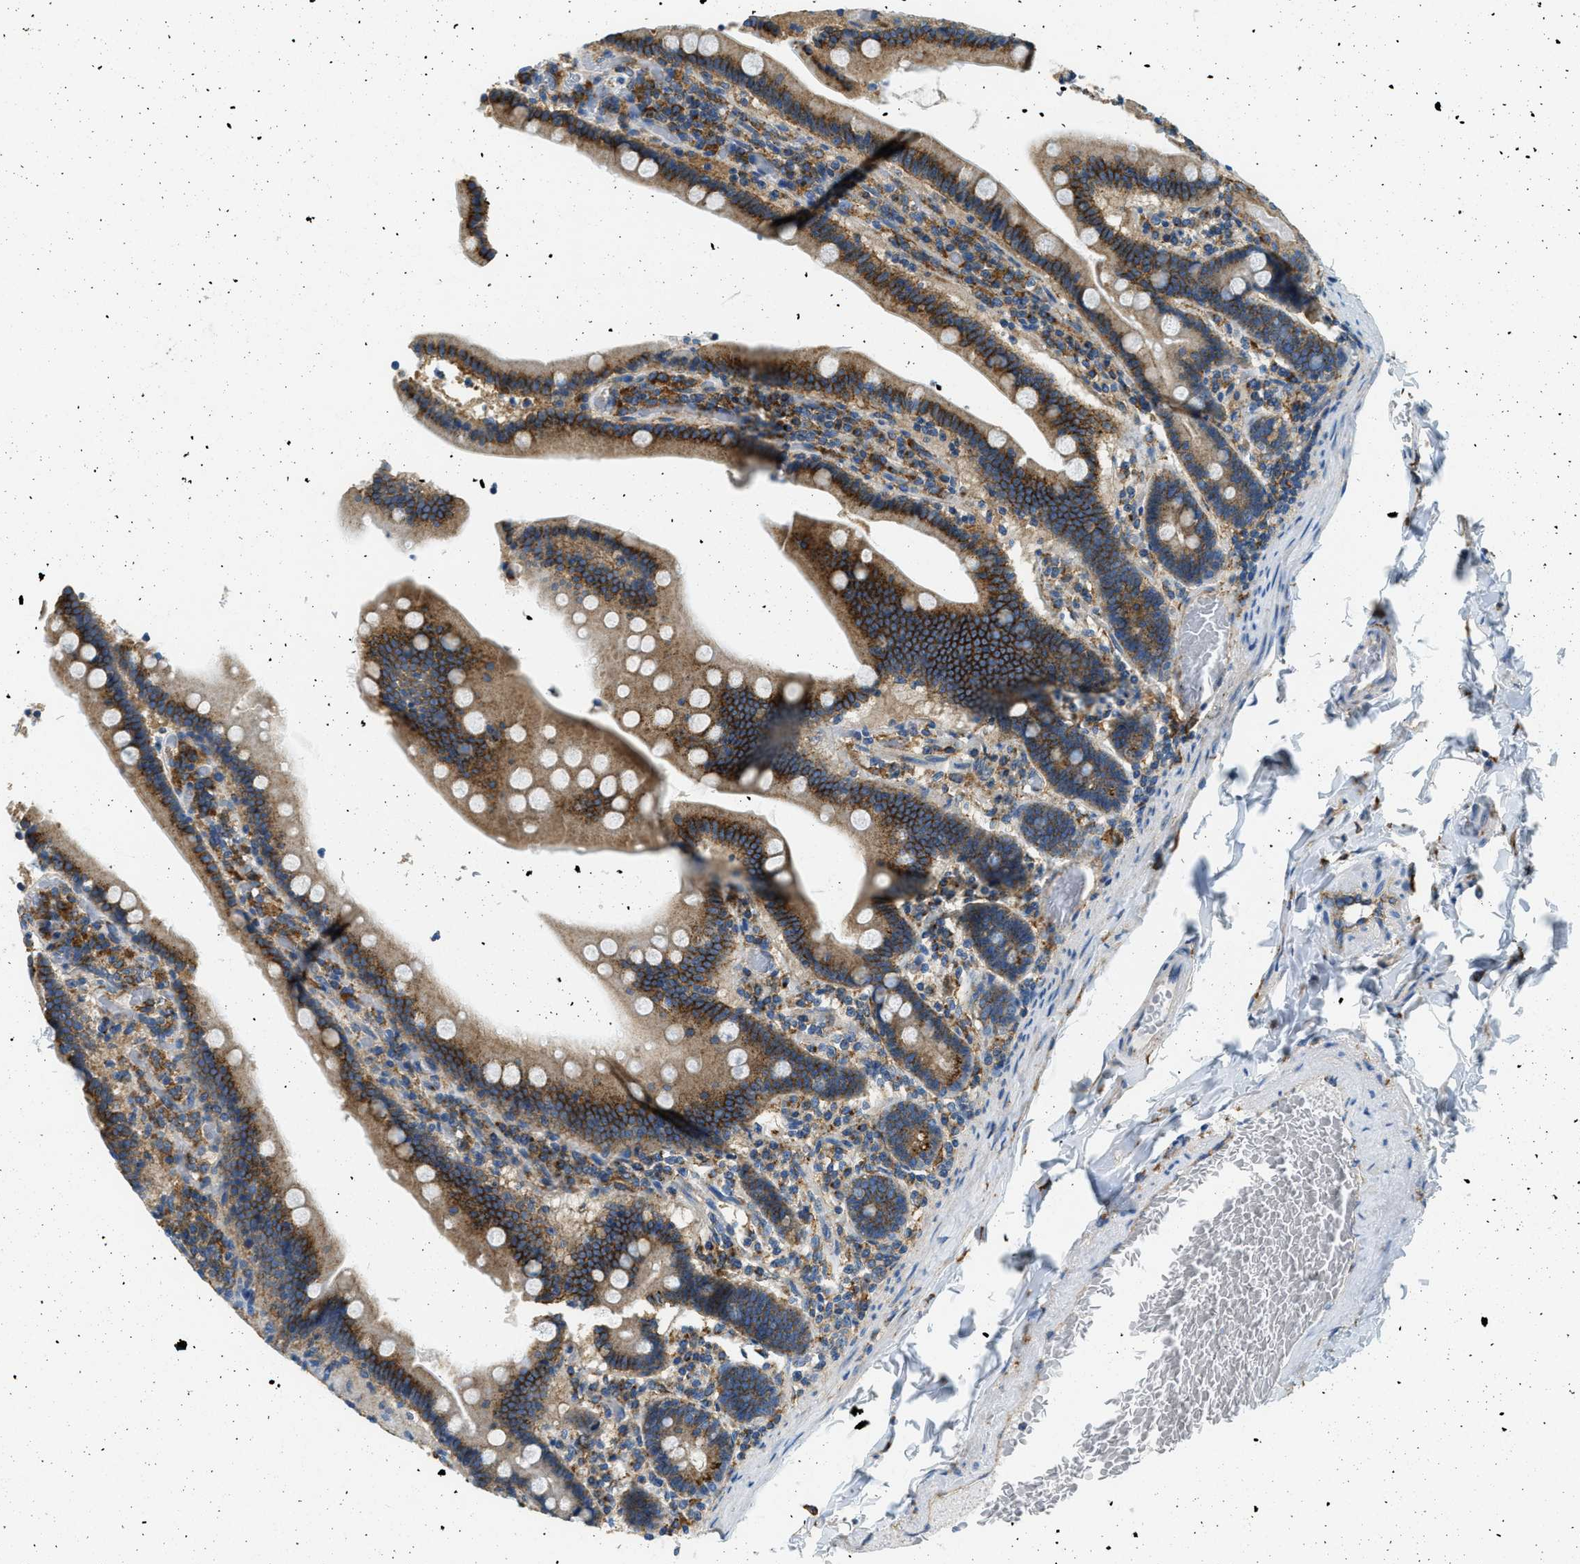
{"staining": {"intensity": "strong", "quantity": ">75%", "location": "cytoplasmic/membranous"}, "tissue": "duodenum", "cell_type": "Glandular cells", "image_type": "normal", "snomed": [{"axis": "morphology", "description": "Normal tissue, NOS"}, {"axis": "topography", "description": "Duodenum"}], "caption": "Approximately >75% of glandular cells in benign human duodenum reveal strong cytoplasmic/membranous protein positivity as visualized by brown immunohistochemical staining.", "gene": "AP2B1", "patient": {"sex": "female", "age": 53}}